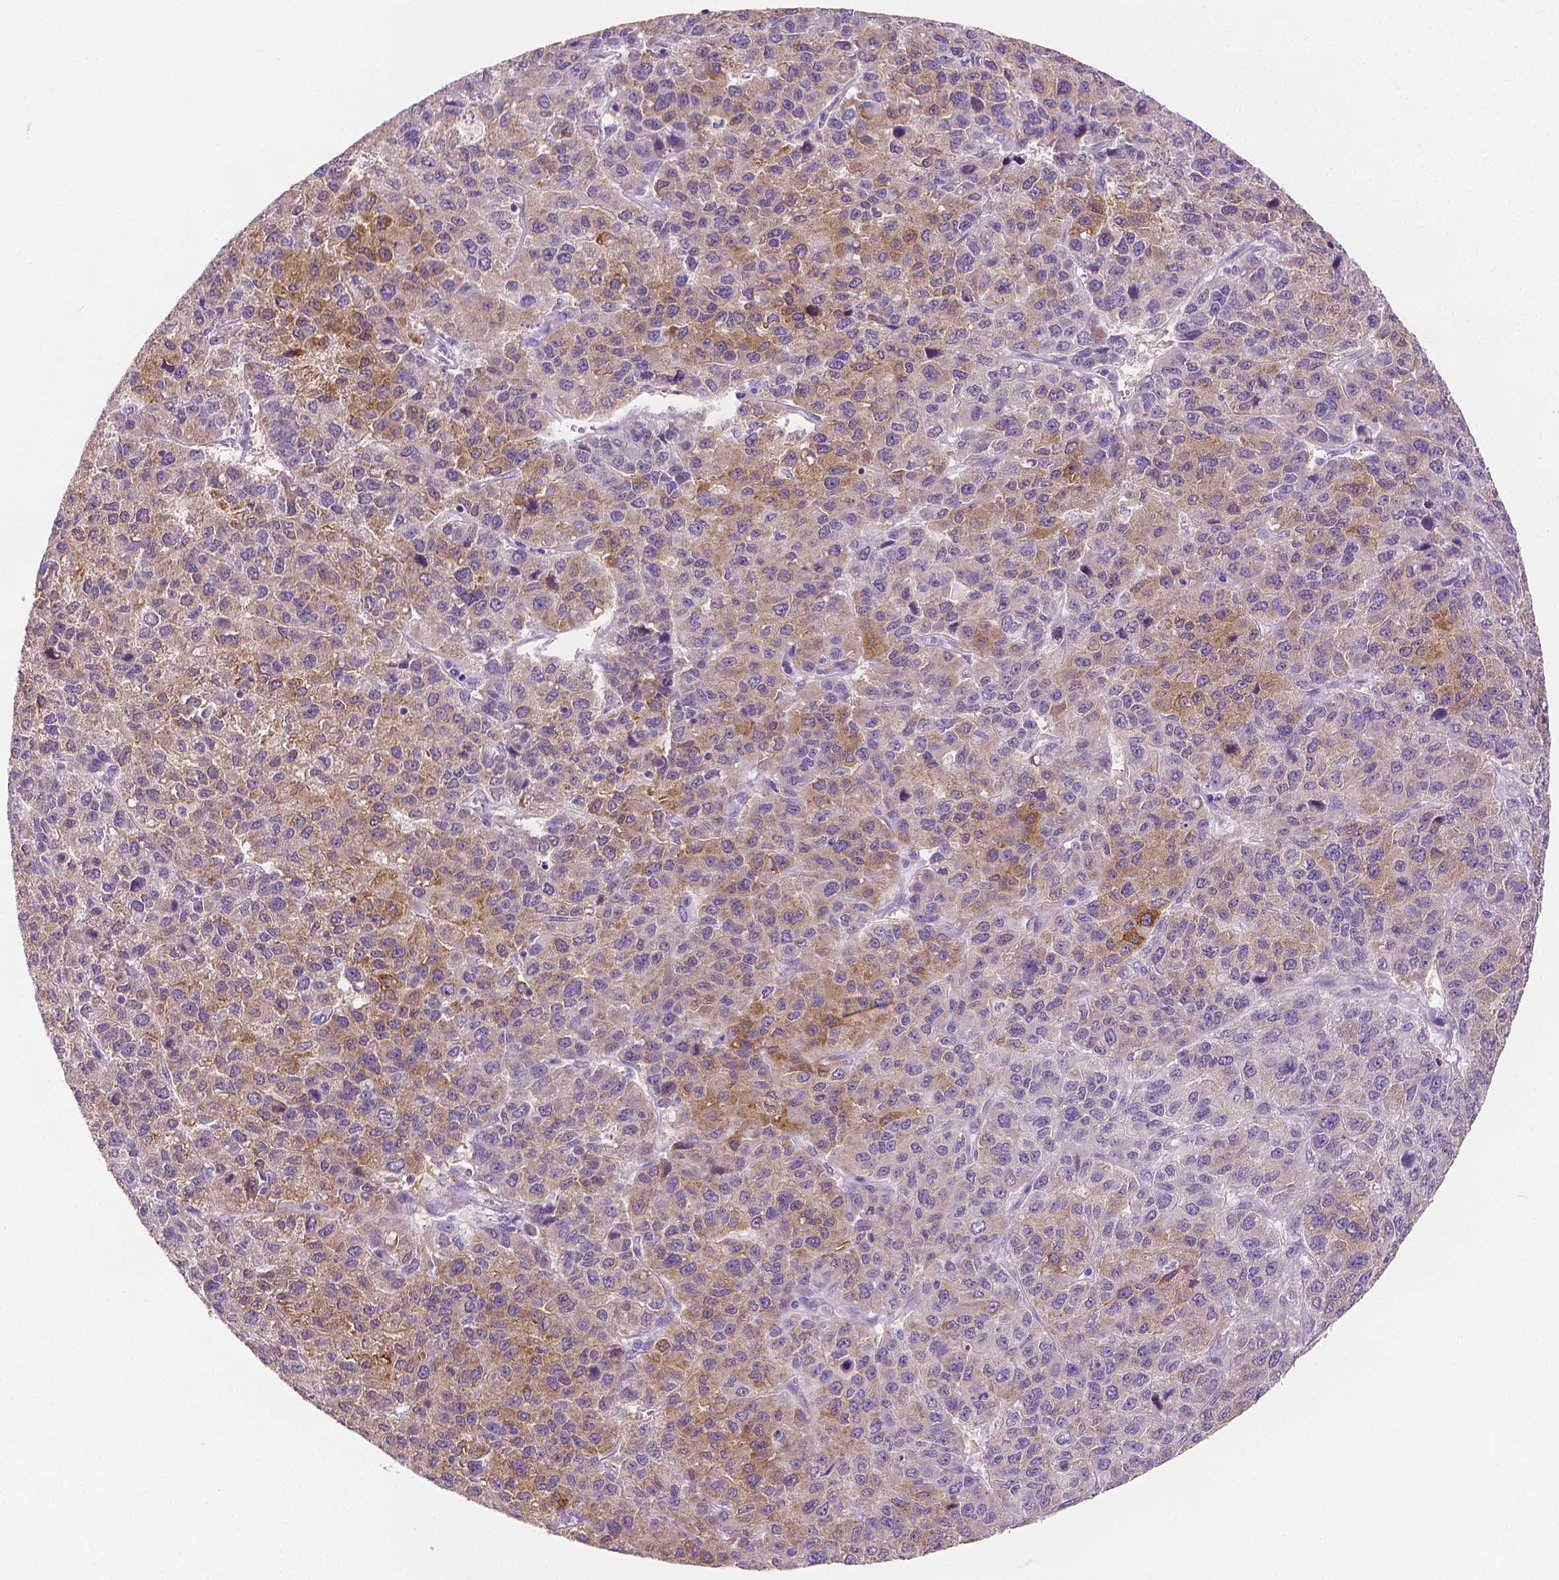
{"staining": {"intensity": "moderate", "quantity": "<25%", "location": "cytoplasmic/membranous"}, "tissue": "liver cancer", "cell_type": "Tumor cells", "image_type": "cancer", "snomed": [{"axis": "morphology", "description": "Carcinoma, Hepatocellular, NOS"}, {"axis": "topography", "description": "Liver"}], "caption": "Moderate cytoplasmic/membranous expression is identified in about <25% of tumor cells in hepatocellular carcinoma (liver).", "gene": "FASN", "patient": {"sex": "male", "age": 69}}